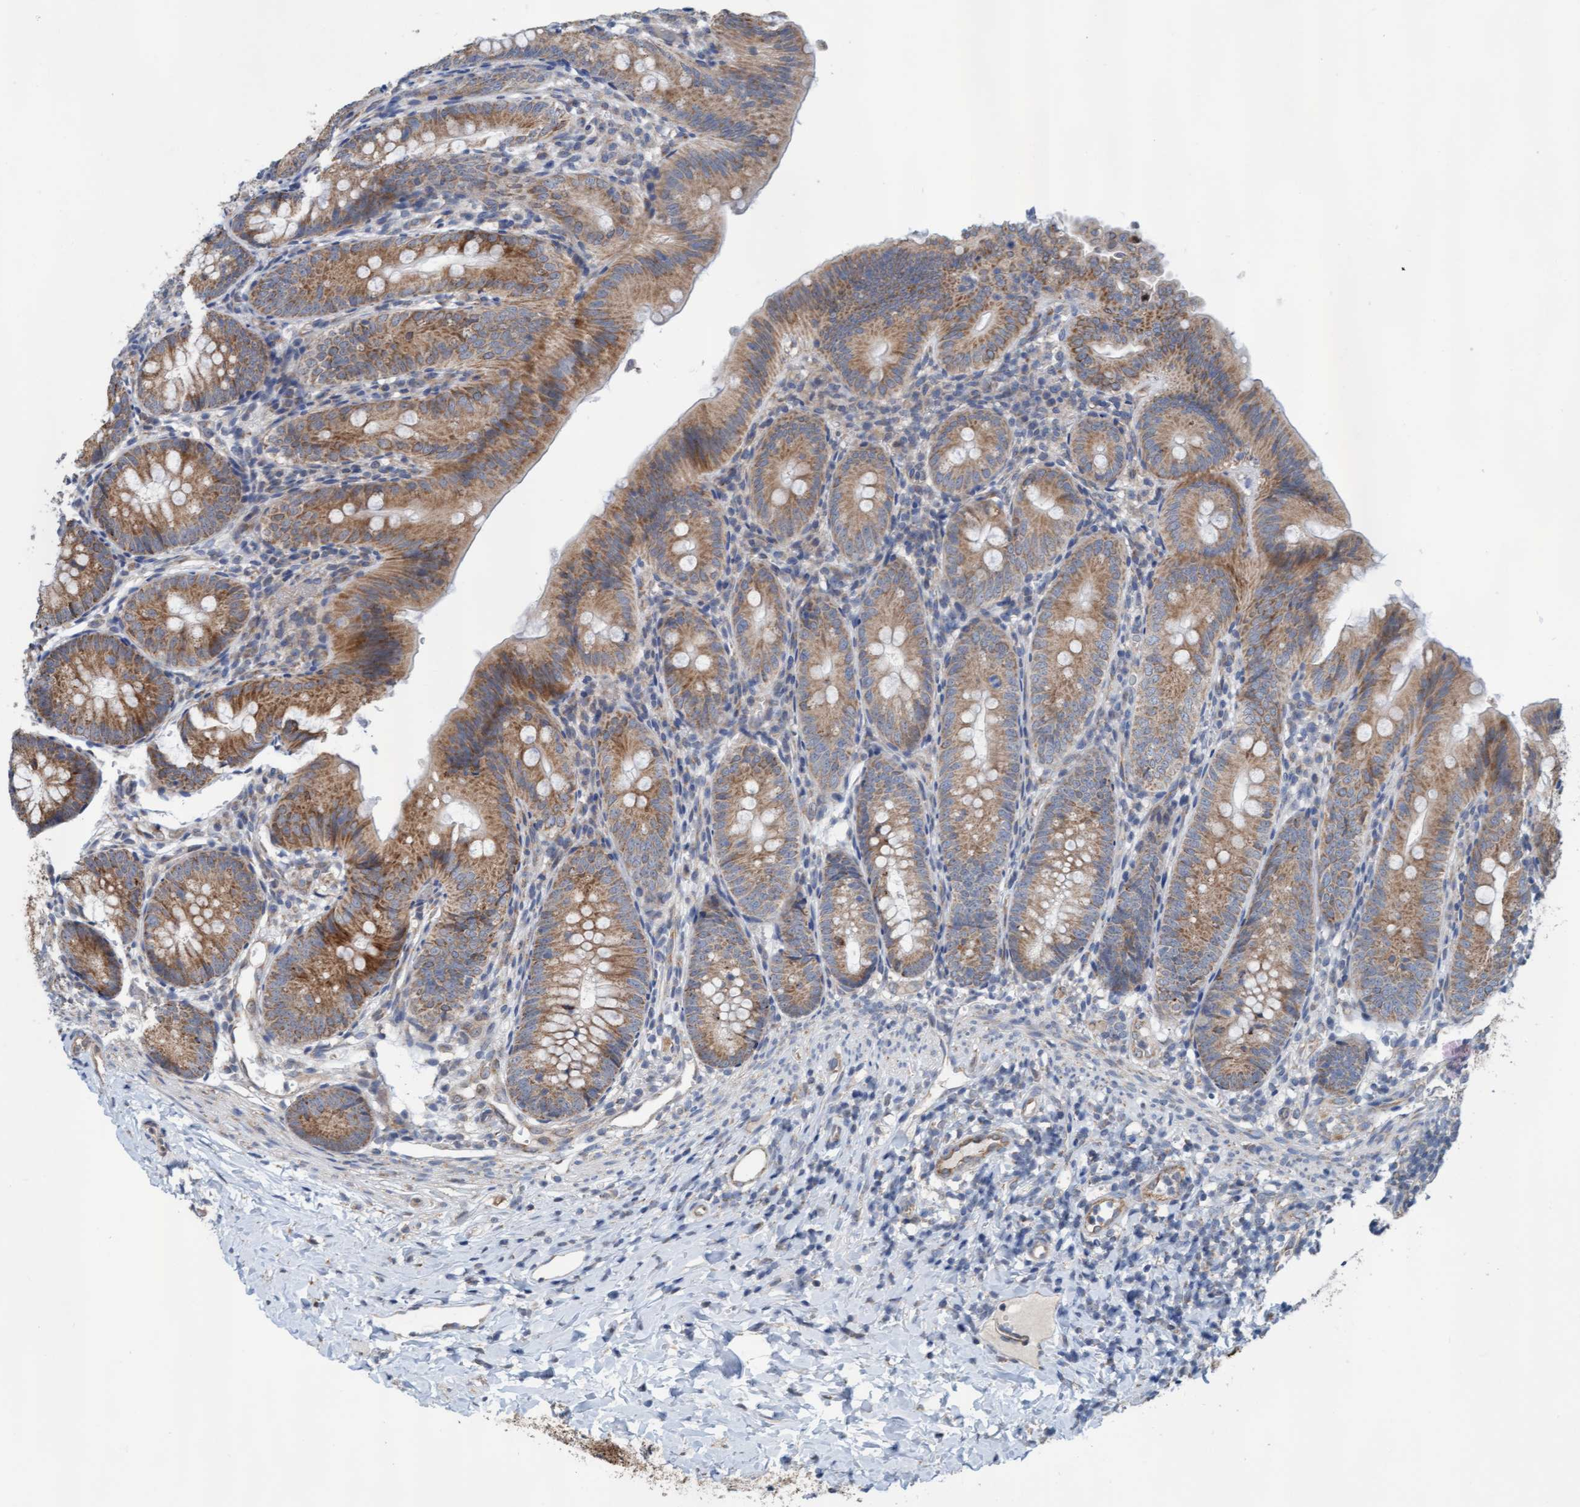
{"staining": {"intensity": "moderate", "quantity": ">75%", "location": "cytoplasmic/membranous"}, "tissue": "appendix", "cell_type": "Glandular cells", "image_type": "normal", "snomed": [{"axis": "morphology", "description": "Normal tissue, NOS"}, {"axis": "topography", "description": "Appendix"}], "caption": "High-power microscopy captured an IHC image of normal appendix, revealing moderate cytoplasmic/membranous positivity in about >75% of glandular cells. The protein is shown in brown color, while the nuclei are stained blue.", "gene": "ZNF566", "patient": {"sex": "male", "age": 1}}